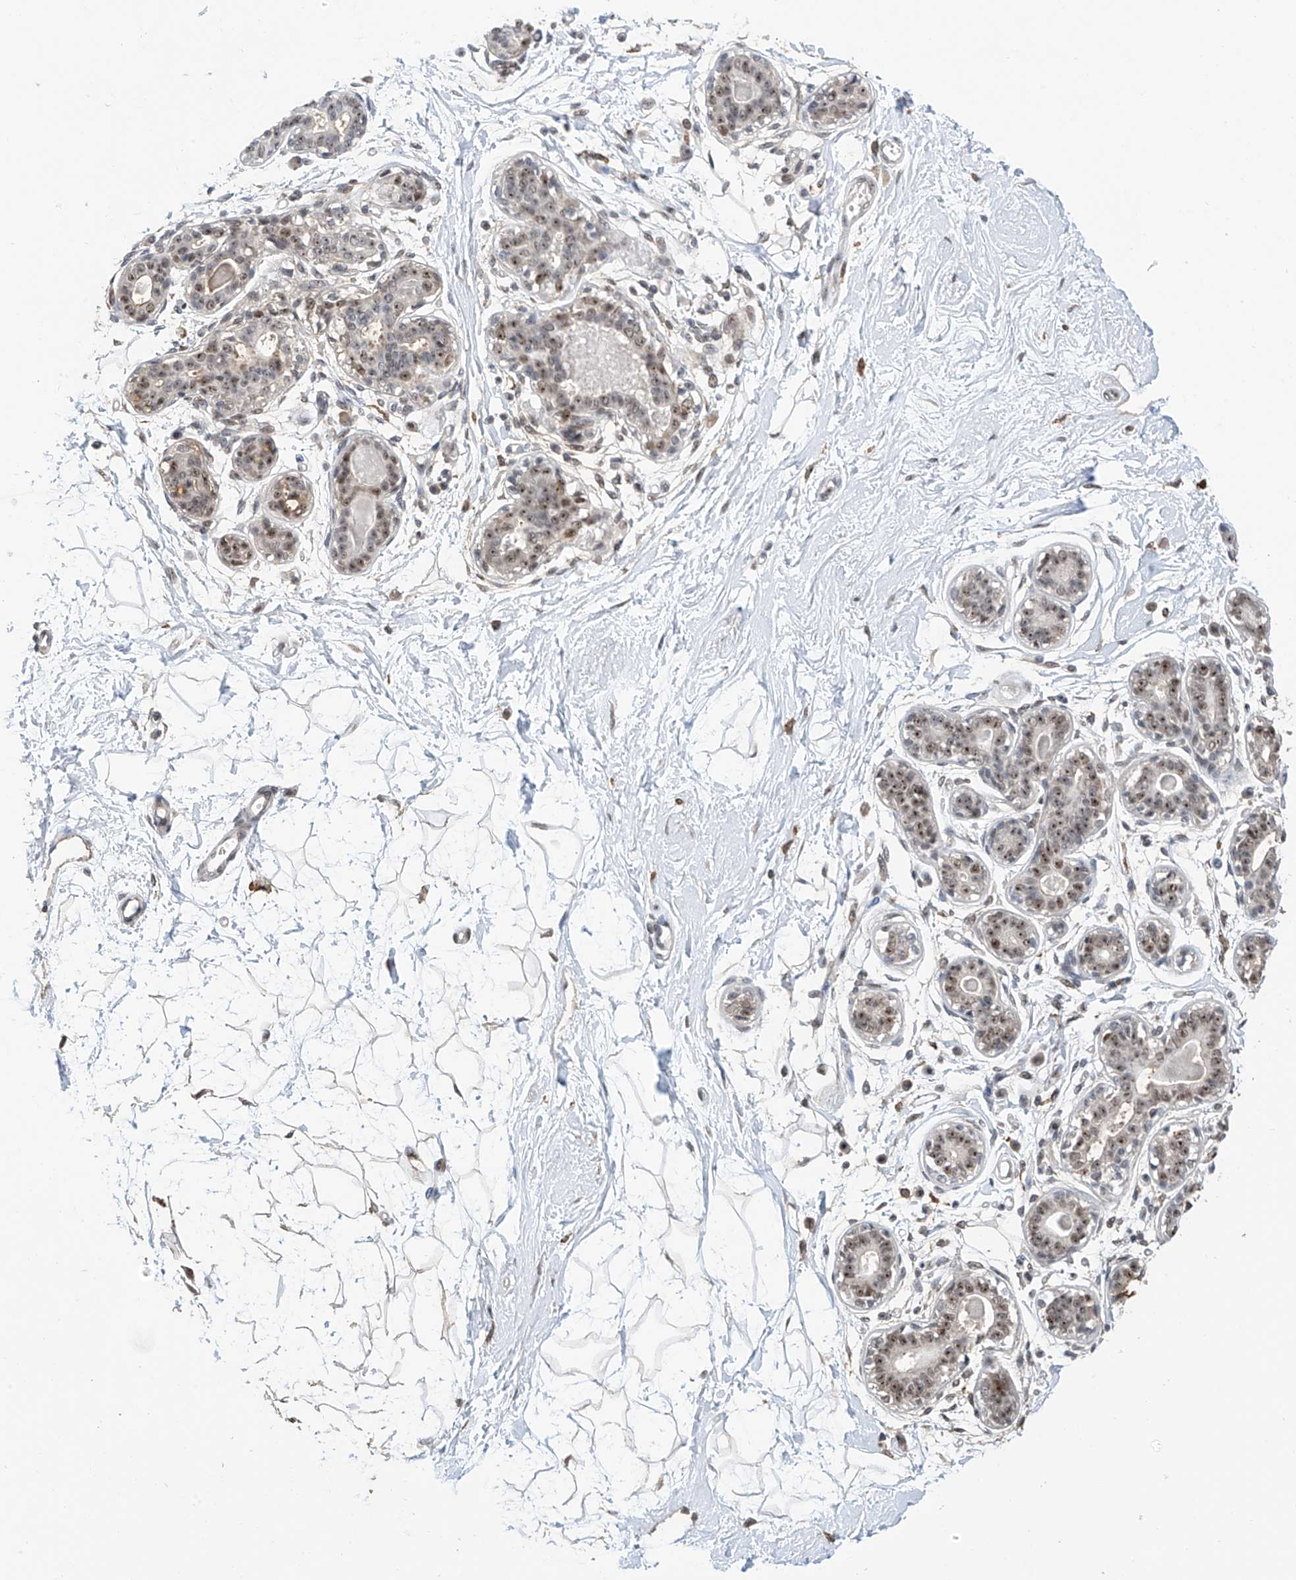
{"staining": {"intensity": "weak", "quantity": "25%-75%", "location": "cytoplasmic/membranous,nuclear"}, "tissue": "breast", "cell_type": "Adipocytes", "image_type": "normal", "snomed": [{"axis": "morphology", "description": "Normal tissue, NOS"}, {"axis": "topography", "description": "Breast"}], "caption": "Adipocytes display low levels of weak cytoplasmic/membranous,nuclear positivity in approximately 25%-75% of cells in unremarkable human breast. The staining is performed using DAB brown chromogen to label protein expression. The nuclei are counter-stained blue using hematoxylin.", "gene": "C1orf131", "patient": {"sex": "female", "age": 45}}